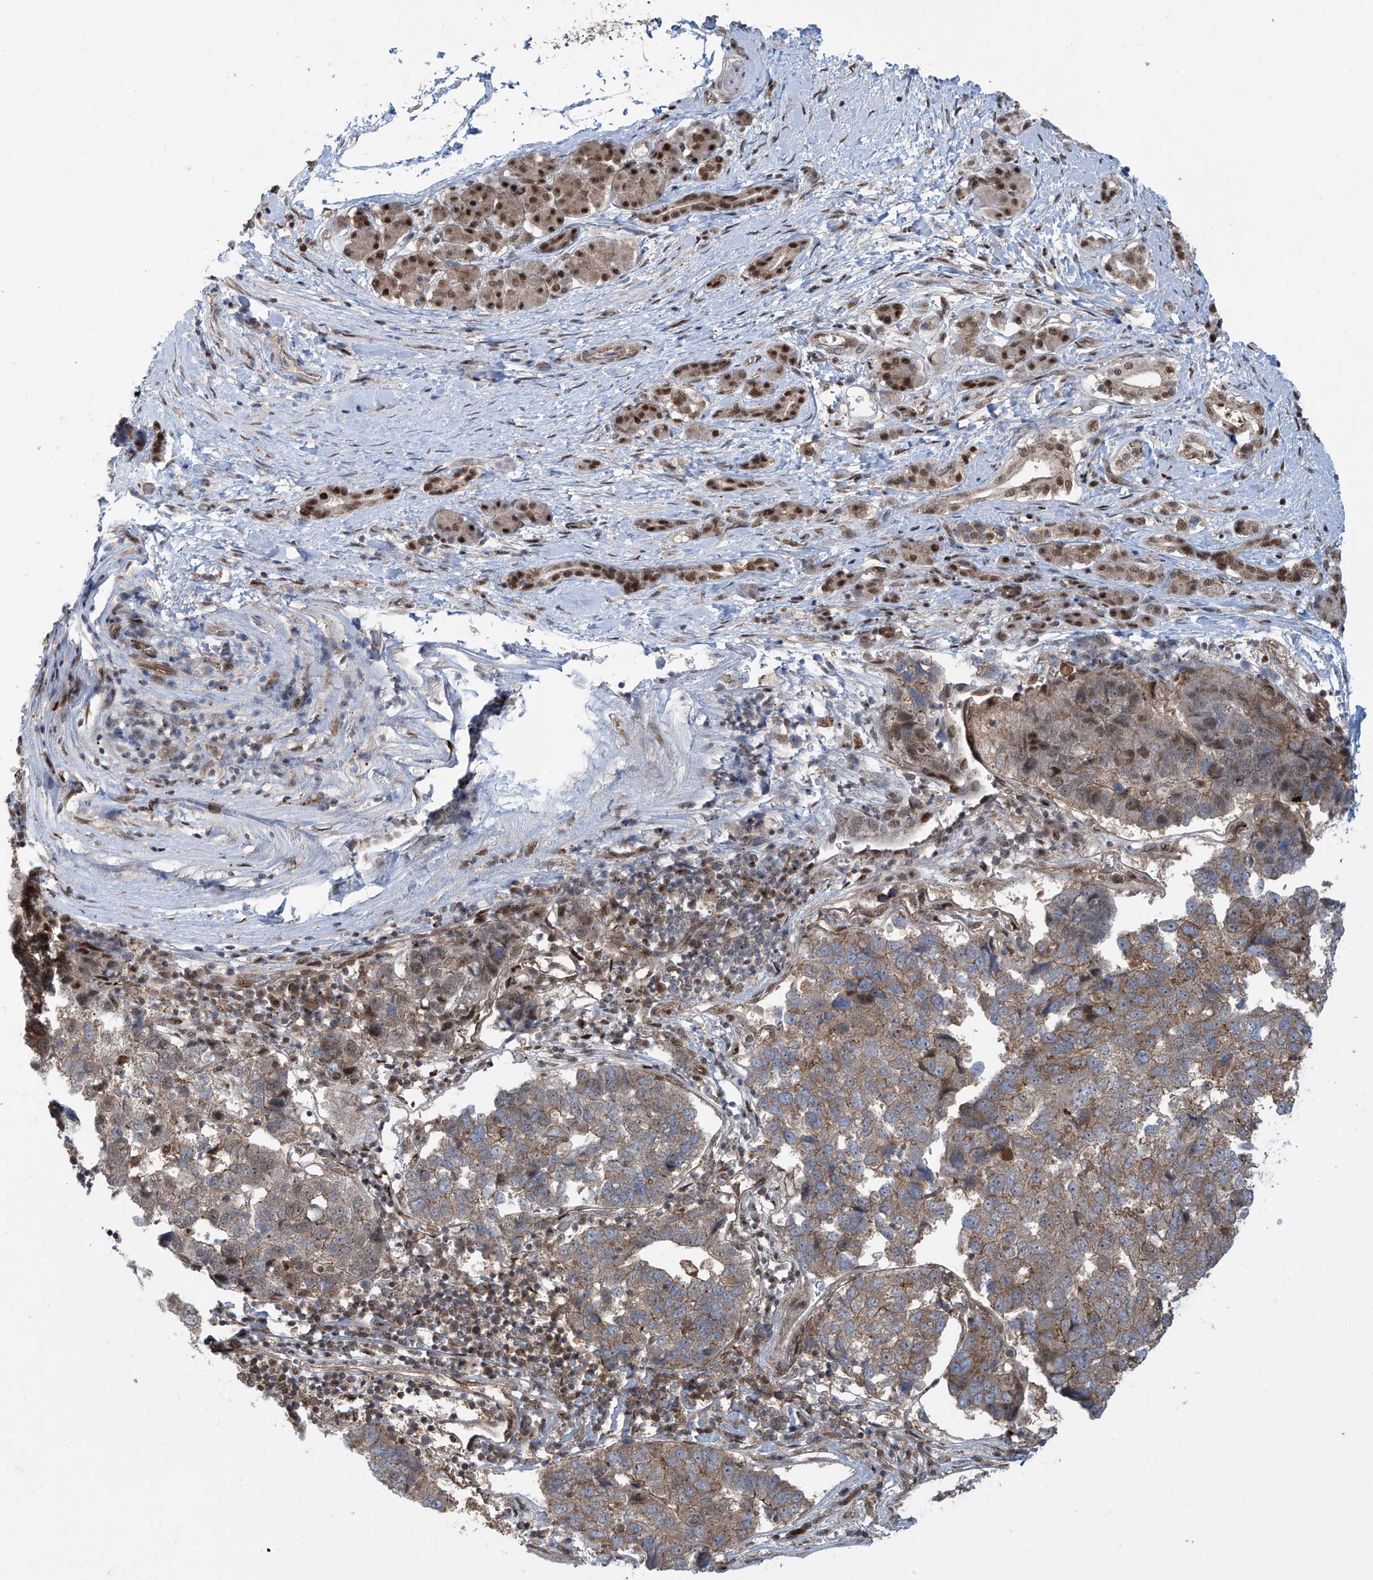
{"staining": {"intensity": "moderate", "quantity": ">75%", "location": "cytoplasmic/membranous,nuclear"}, "tissue": "pancreatic cancer", "cell_type": "Tumor cells", "image_type": "cancer", "snomed": [{"axis": "morphology", "description": "Adenocarcinoma, NOS"}, {"axis": "topography", "description": "Pancreas"}], "caption": "A brown stain highlights moderate cytoplasmic/membranous and nuclear positivity of a protein in human pancreatic cancer (adenocarcinoma) tumor cells.", "gene": "LAGE3", "patient": {"sex": "female", "age": 61}}